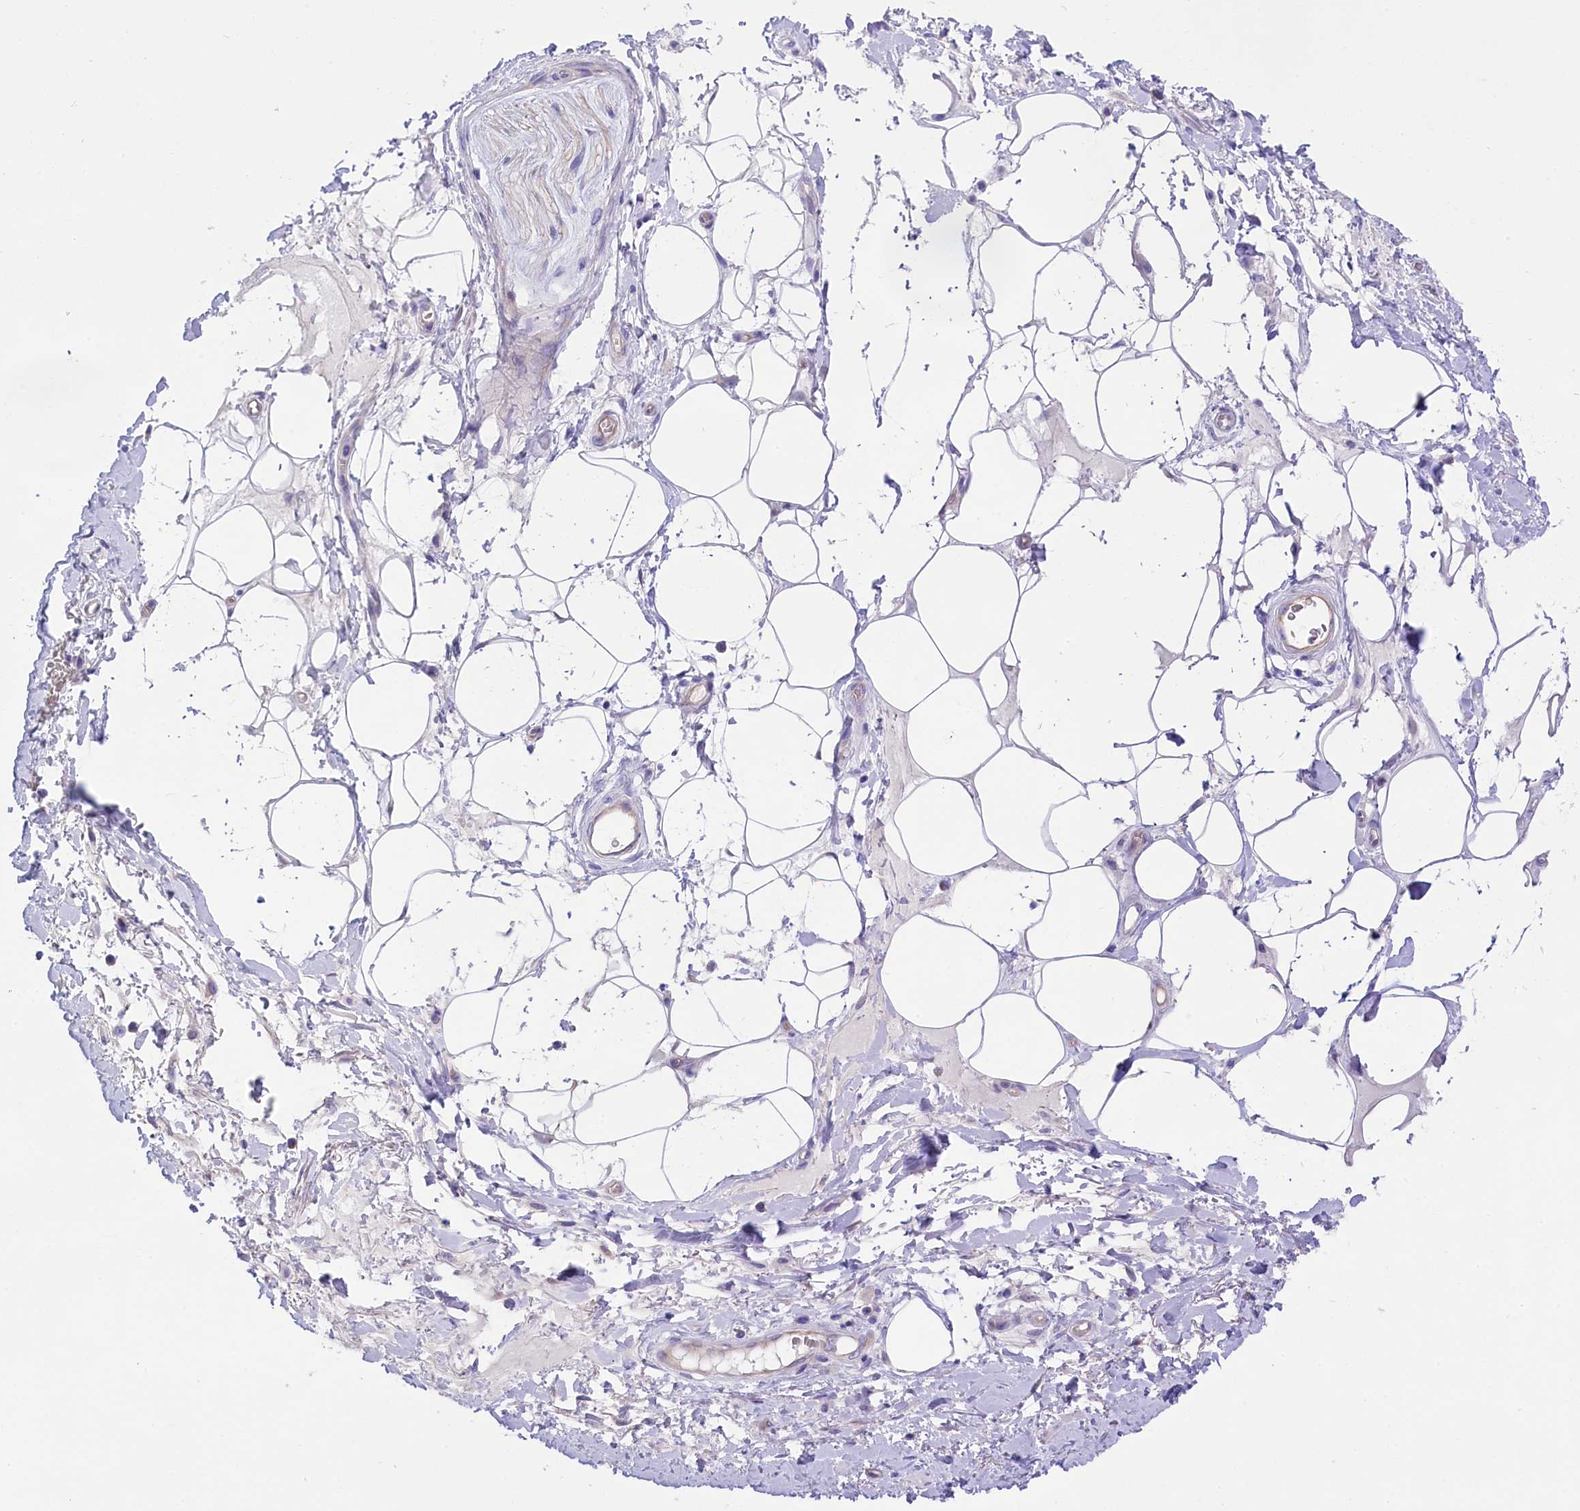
{"staining": {"intensity": "negative", "quantity": "none", "location": "none"}, "tissue": "adipose tissue", "cell_type": "Adipocytes", "image_type": "normal", "snomed": [{"axis": "morphology", "description": "Normal tissue, NOS"}, {"axis": "morphology", "description": "Adenocarcinoma, NOS"}, {"axis": "topography", "description": "Rectum"}, {"axis": "topography", "description": "Vagina"}, {"axis": "topography", "description": "Peripheral nerve tissue"}], "caption": "A high-resolution histopathology image shows immunohistochemistry staining of normal adipose tissue, which demonstrates no significant positivity in adipocytes. (Immunohistochemistry, brightfield microscopy, high magnification).", "gene": "PPP1R13L", "patient": {"sex": "female", "age": 71}}